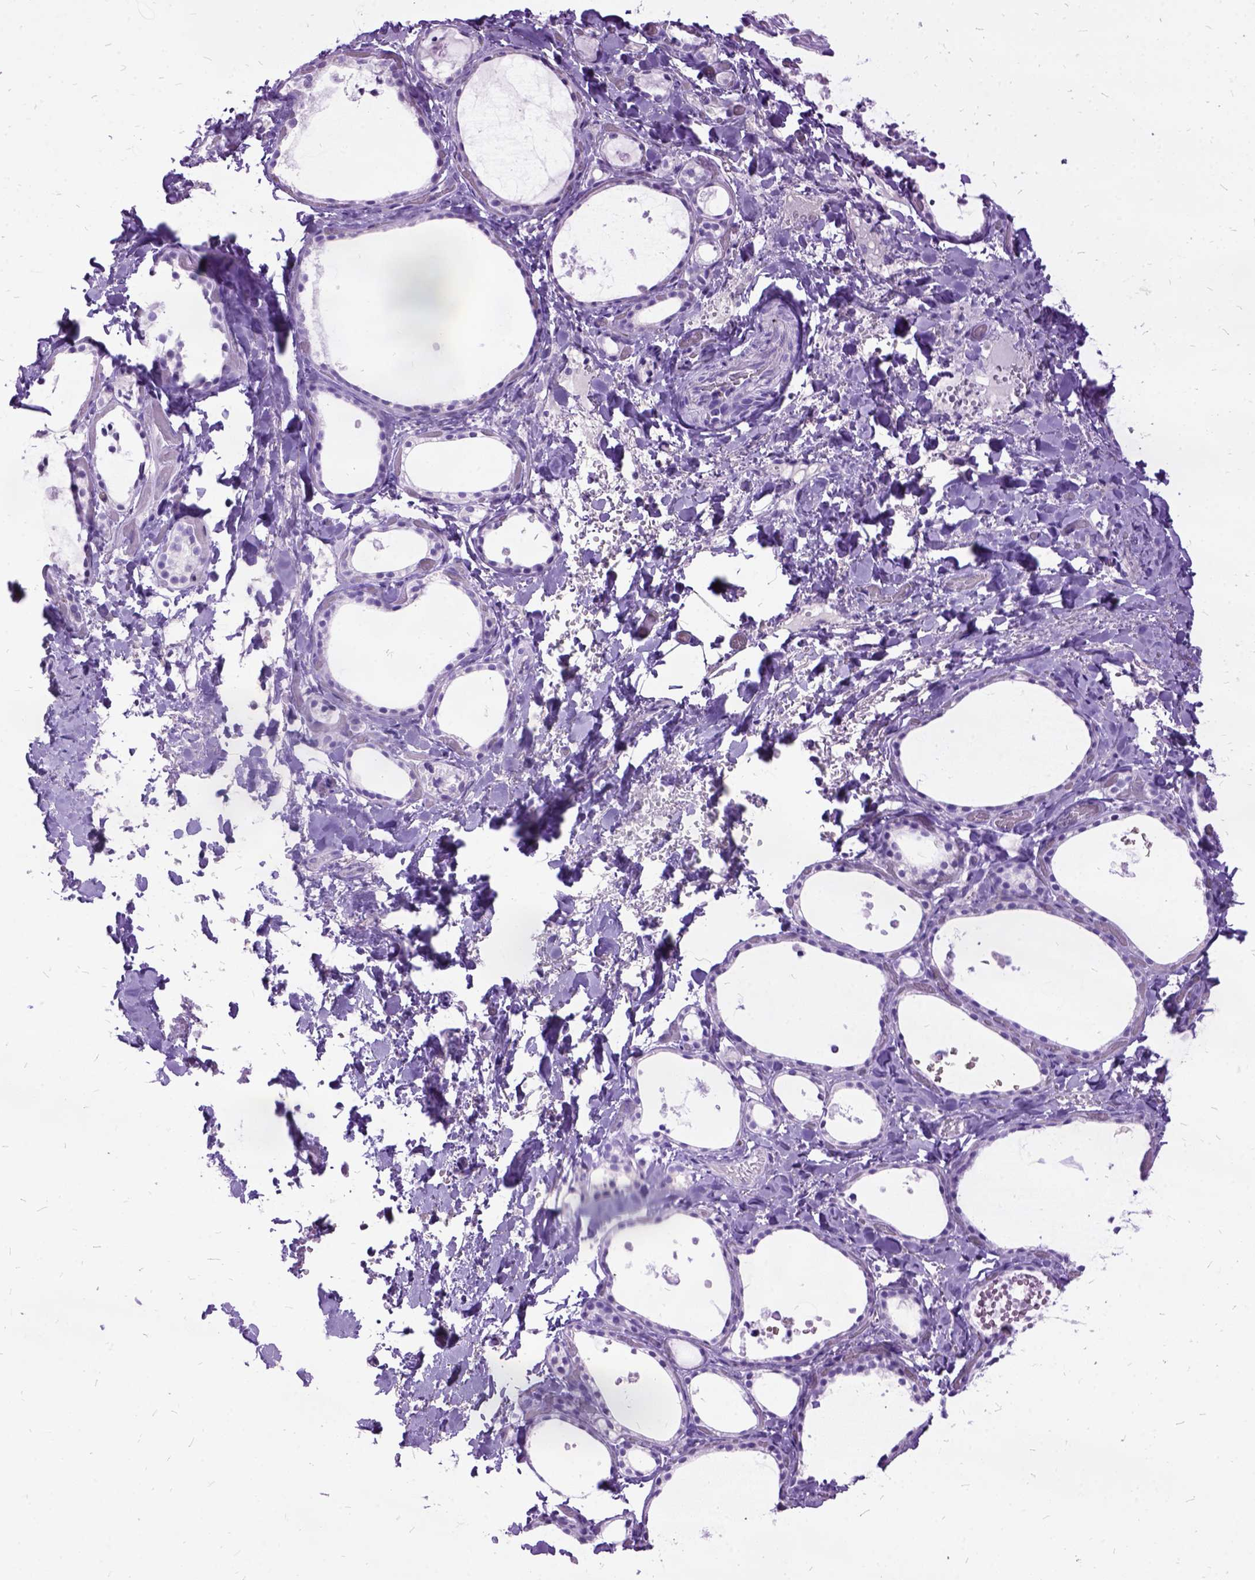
{"staining": {"intensity": "negative", "quantity": "none", "location": "none"}, "tissue": "thyroid gland", "cell_type": "Glandular cells", "image_type": "normal", "snomed": [{"axis": "morphology", "description": "Normal tissue, NOS"}, {"axis": "topography", "description": "Thyroid gland"}], "caption": "Immunohistochemistry image of normal thyroid gland stained for a protein (brown), which shows no staining in glandular cells. The staining was performed using DAB to visualize the protein expression in brown, while the nuclei were stained in blue with hematoxylin (Magnification: 20x).", "gene": "MME", "patient": {"sex": "female", "age": 56}}